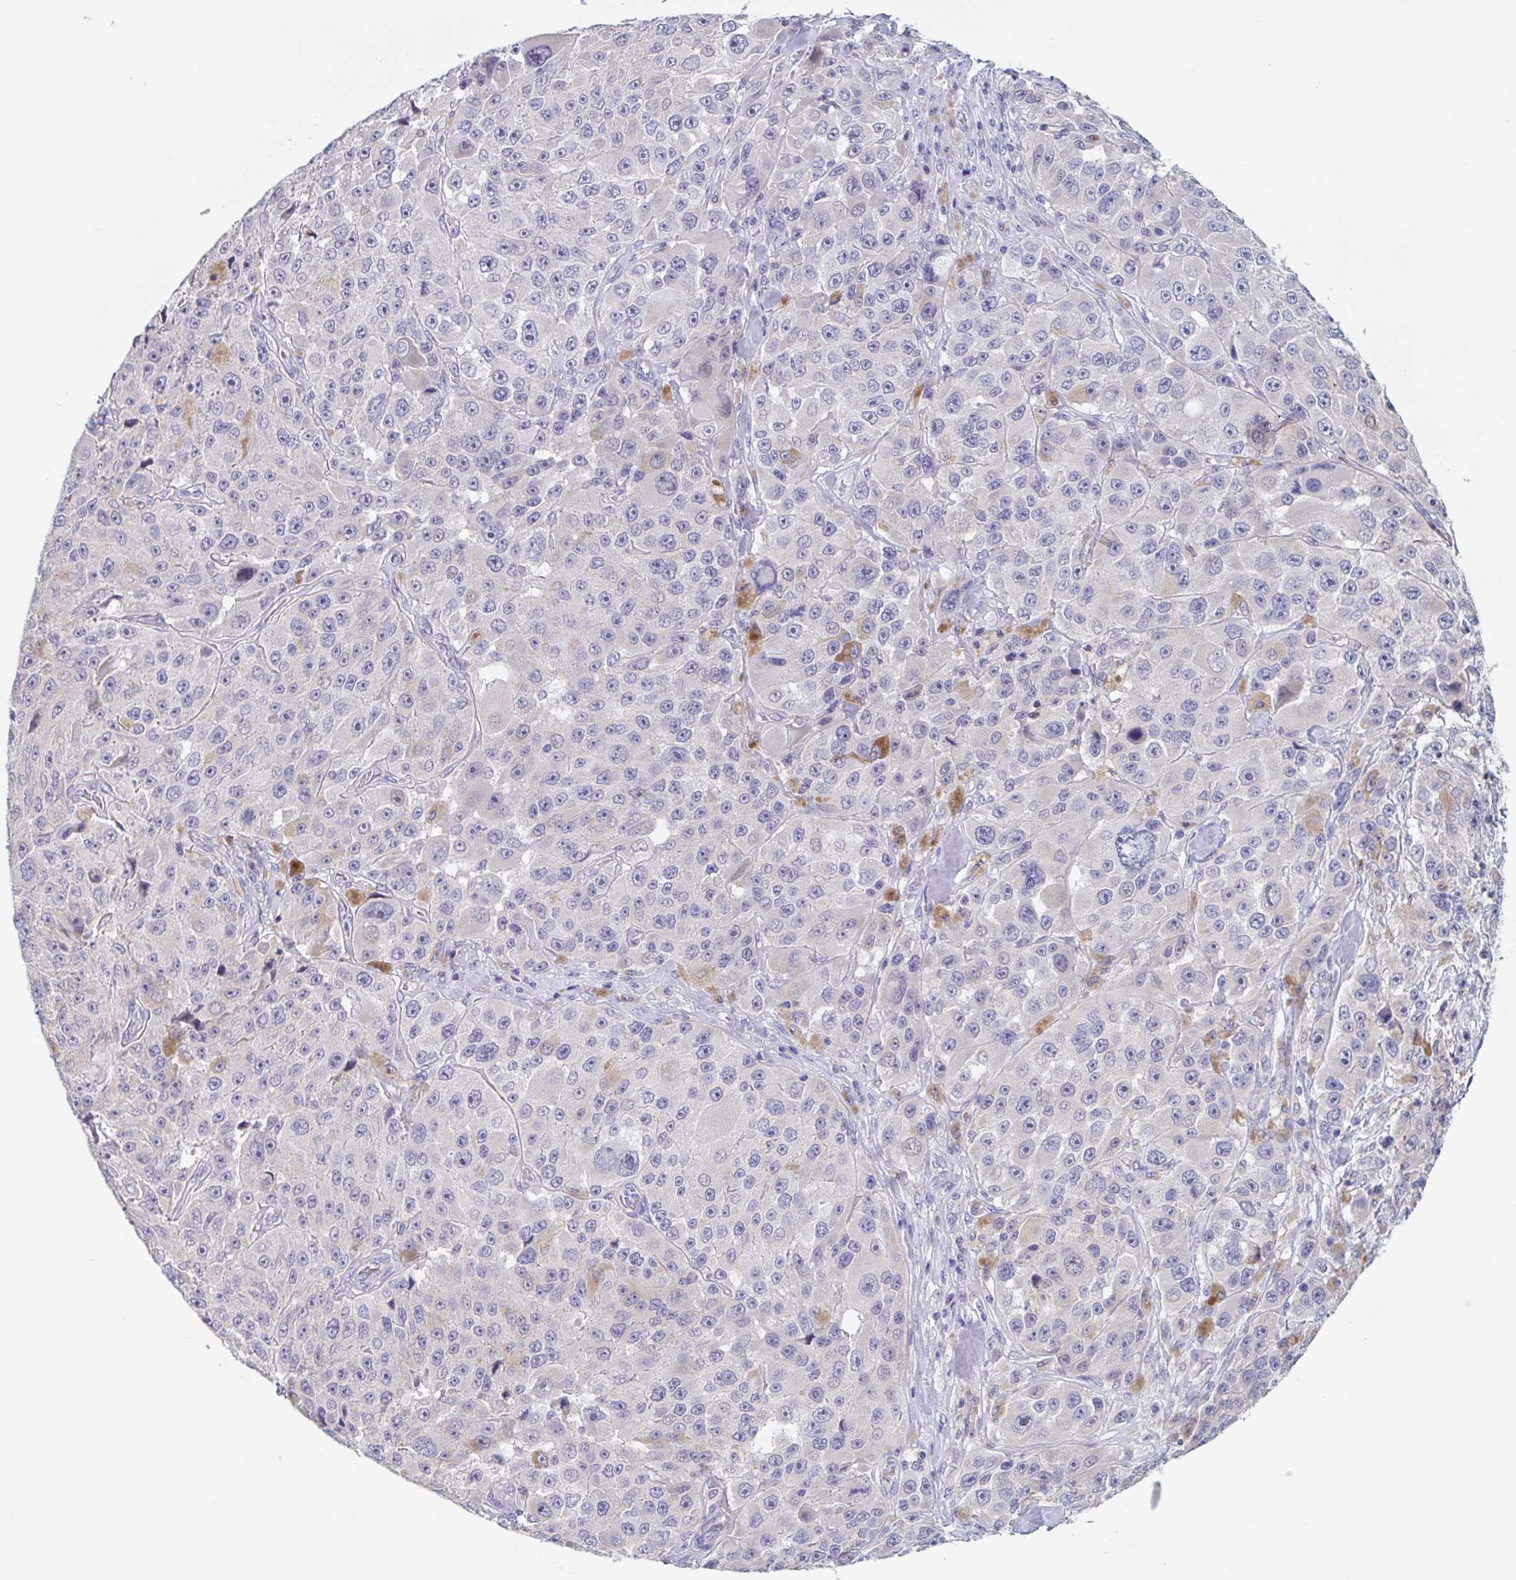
{"staining": {"intensity": "moderate", "quantity": "<25%", "location": "cytoplasmic/membranous"}, "tissue": "melanoma", "cell_type": "Tumor cells", "image_type": "cancer", "snomed": [{"axis": "morphology", "description": "Malignant melanoma, Metastatic site"}, {"axis": "topography", "description": "Lymph node"}], "caption": "Immunohistochemical staining of melanoma displays moderate cytoplasmic/membranous protein positivity in approximately <25% of tumor cells.", "gene": "UNKL", "patient": {"sex": "male", "age": 62}}